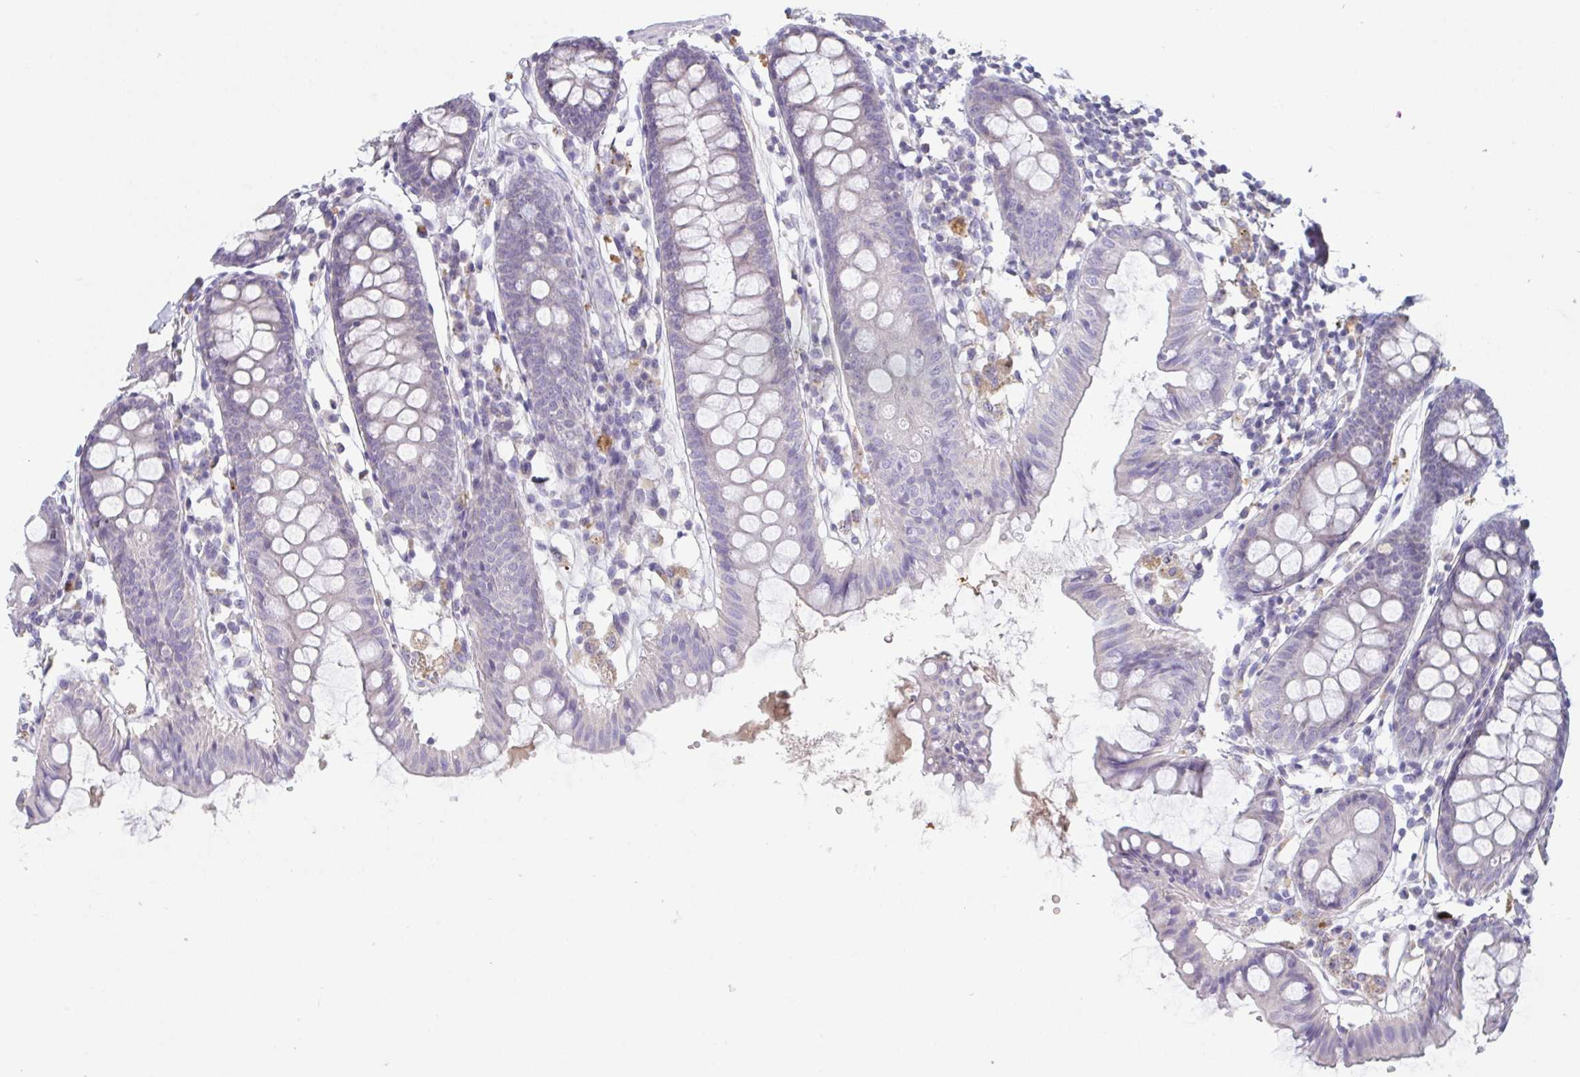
{"staining": {"intensity": "negative", "quantity": "none", "location": "none"}, "tissue": "colon", "cell_type": "Endothelial cells", "image_type": "normal", "snomed": [{"axis": "morphology", "description": "Normal tissue, NOS"}, {"axis": "topography", "description": "Colon"}], "caption": "Immunohistochemistry of normal colon reveals no expression in endothelial cells. The staining was performed using DAB to visualize the protein expression in brown, while the nuclei were stained in blue with hematoxylin (Magnification: 20x).", "gene": "HGFAC", "patient": {"sex": "female", "age": 84}}